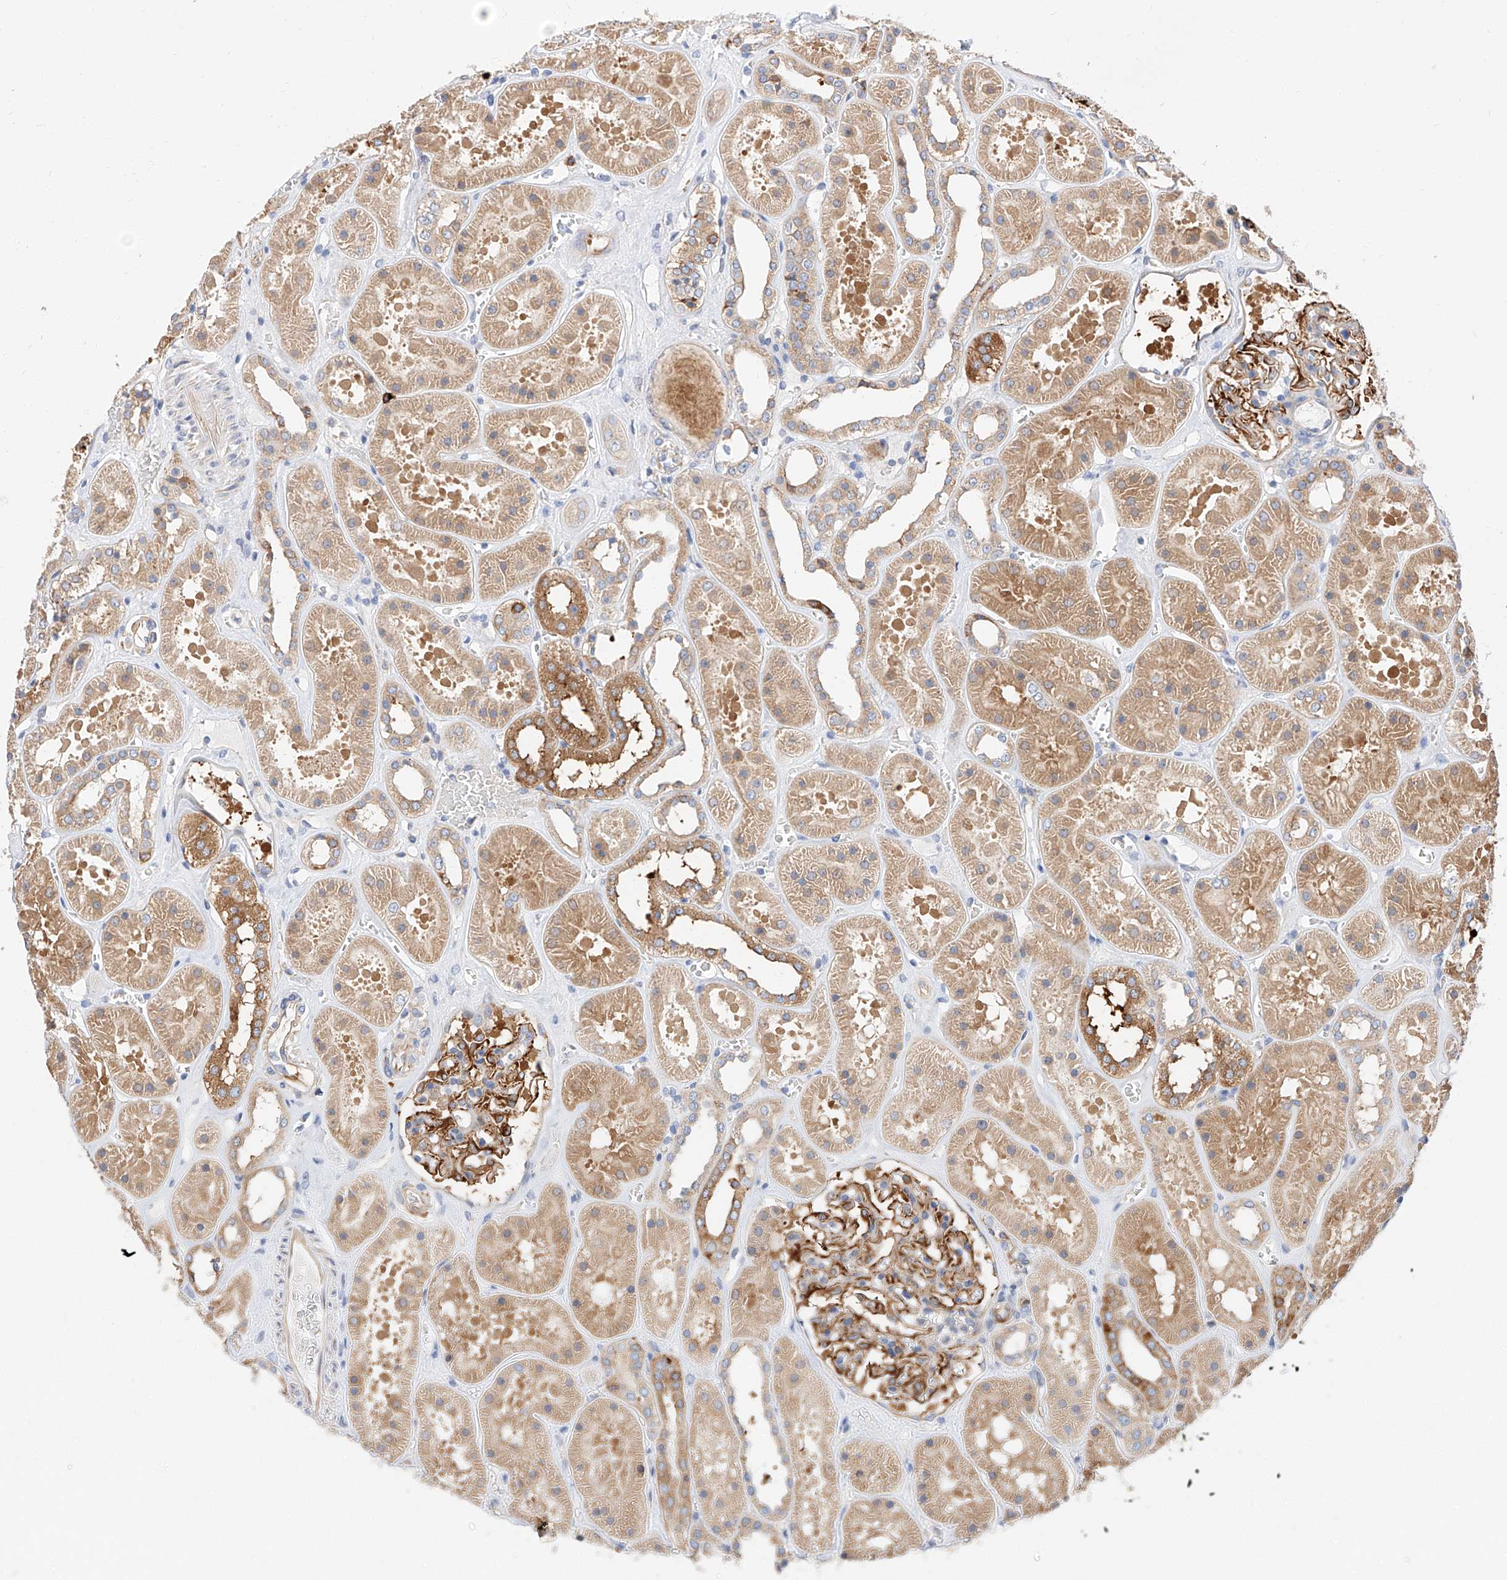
{"staining": {"intensity": "strong", "quantity": "25%-75%", "location": "cytoplasmic/membranous"}, "tissue": "kidney", "cell_type": "Cells in glomeruli", "image_type": "normal", "snomed": [{"axis": "morphology", "description": "Normal tissue, NOS"}, {"axis": "topography", "description": "Kidney"}], "caption": "Immunohistochemistry staining of unremarkable kidney, which demonstrates high levels of strong cytoplasmic/membranous positivity in about 25%-75% of cells in glomeruli indicating strong cytoplasmic/membranous protein positivity. The staining was performed using DAB (3,3'-diaminobenzidine) (brown) for protein detection and nuclei were counterstained in hematoxylin (blue).", "gene": "GLMN", "patient": {"sex": "female", "age": 41}}